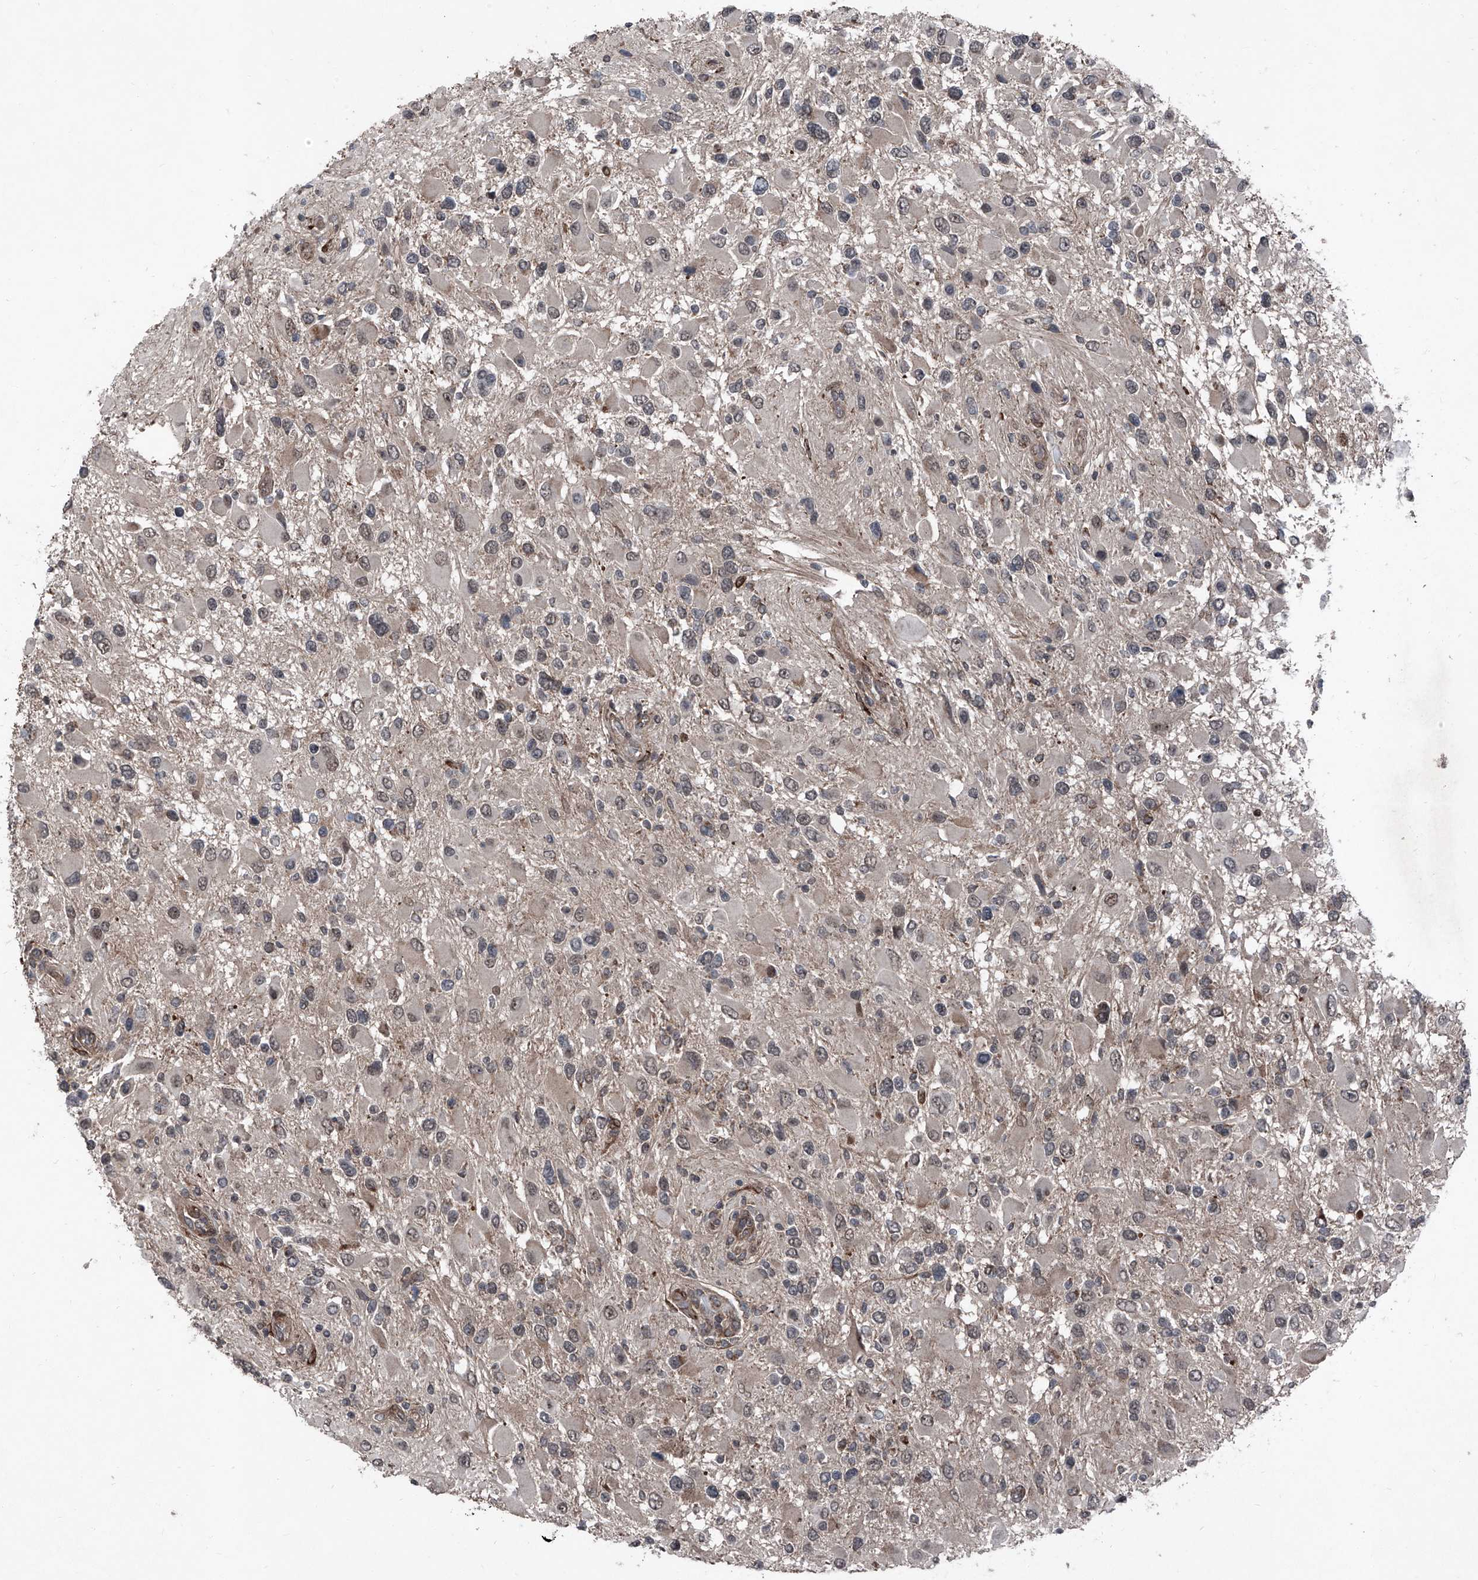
{"staining": {"intensity": "negative", "quantity": "none", "location": "none"}, "tissue": "glioma", "cell_type": "Tumor cells", "image_type": "cancer", "snomed": [{"axis": "morphology", "description": "Glioma, malignant, High grade"}, {"axis": "topography", "description": "Brain"}], "caption": "There is no significant positivity in tumor cells of malignant glioma (high-grade). (DAB IHC, high magnification).", "gene": "COA7", "patient": {"sex": "male", "age": 53}}